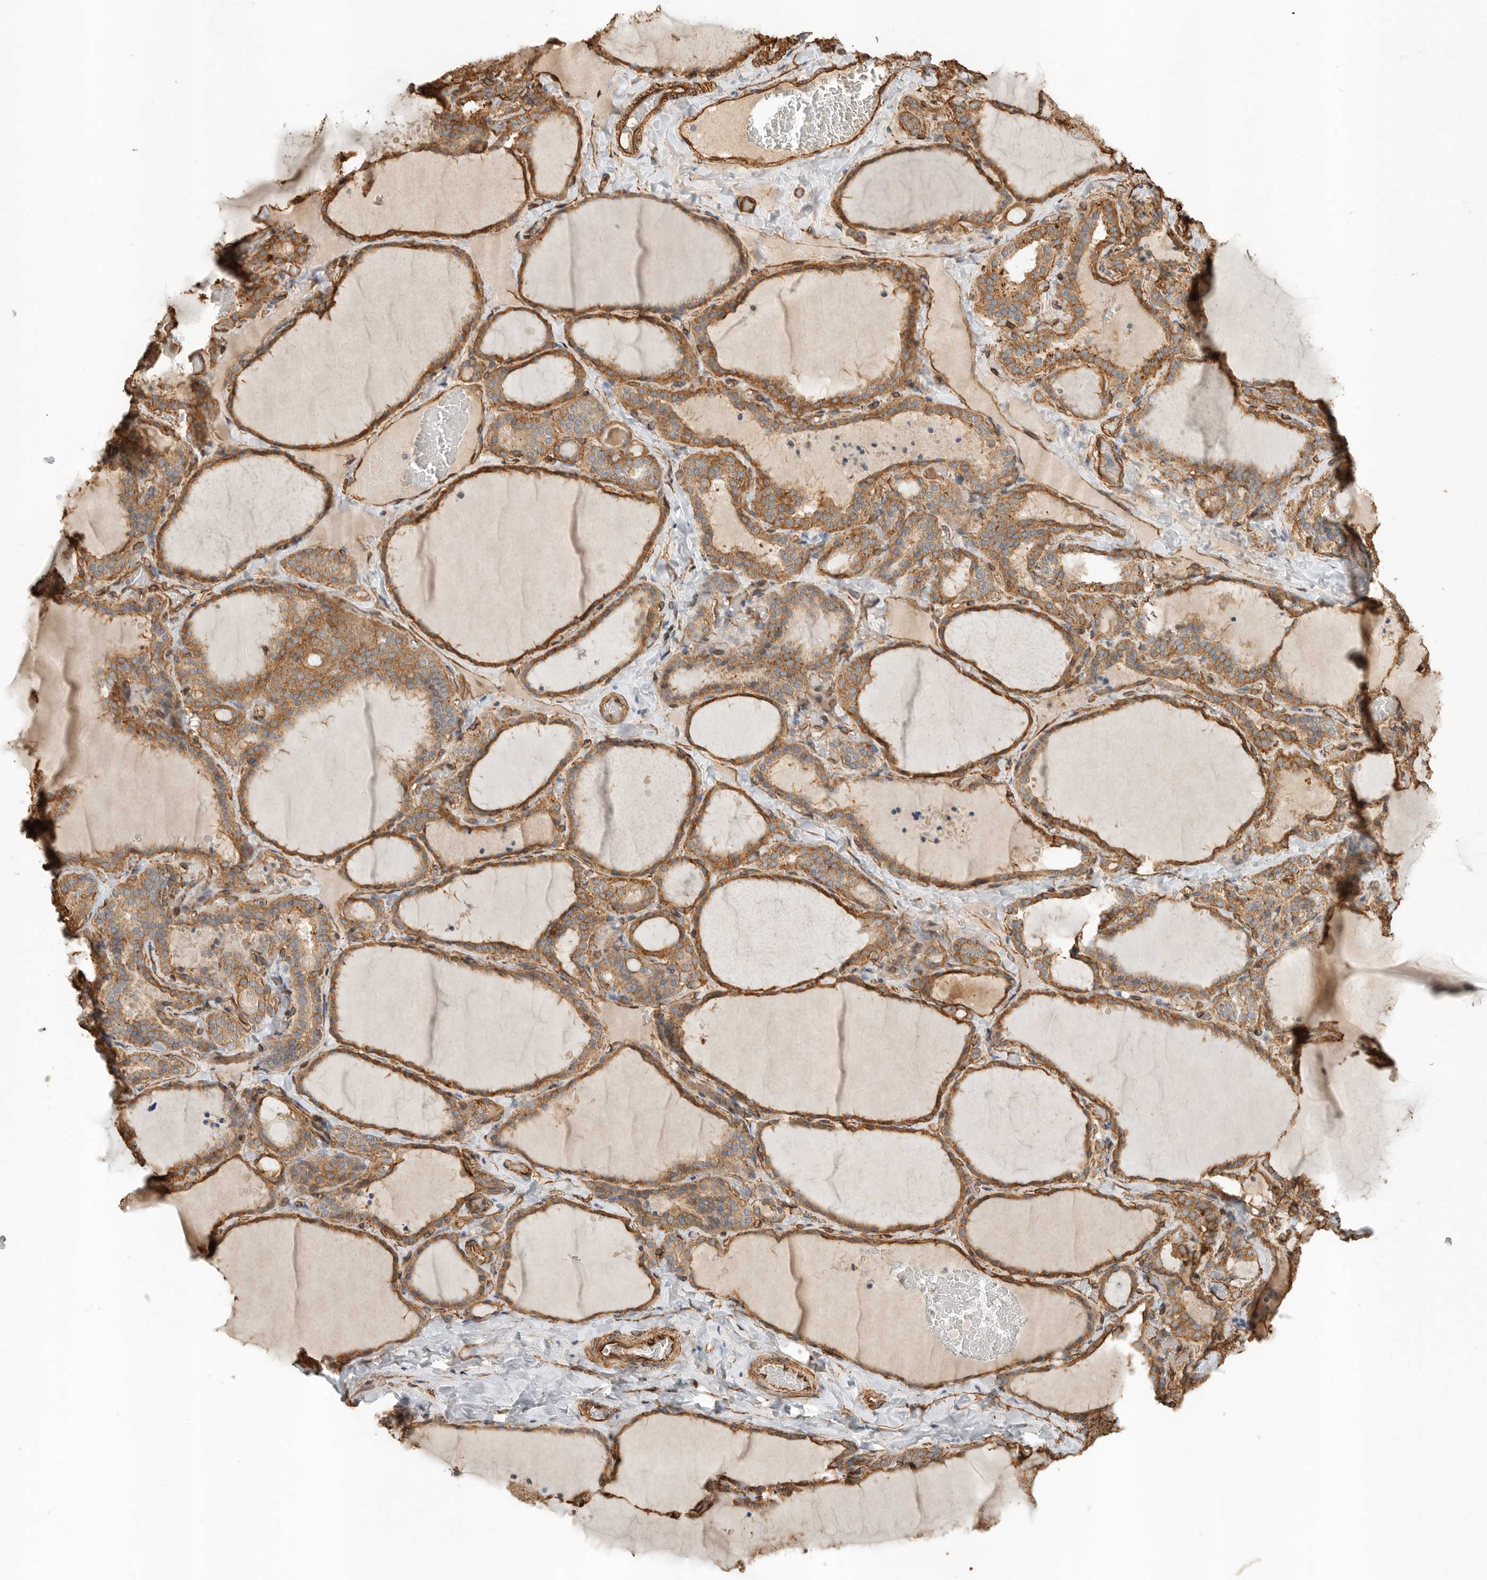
{"staining": {"intensity": "moderate", "quantity": ">75%", "location": "cytoplasmic/membranous"}, "tissue": "thyroid gland", "cell_type": "Glandular cells", "image_type": "normal", "snomed": [{"axis": "morphology", "description": "Normal tissue, NOS"}, {"axis": "topography", "description": "Thyroid gland"}], "caption": "Immunohistochemical staining of normal human thyroid gland exhibits >75% levels of moderate cytoplasmic/membranous protein expression in about >75% of glandular cells. (DAB = brown stain, brightfield microscopy at high magnification).", "gene": "JMJD4", "patient": {"sex": "female", "age": 22}}